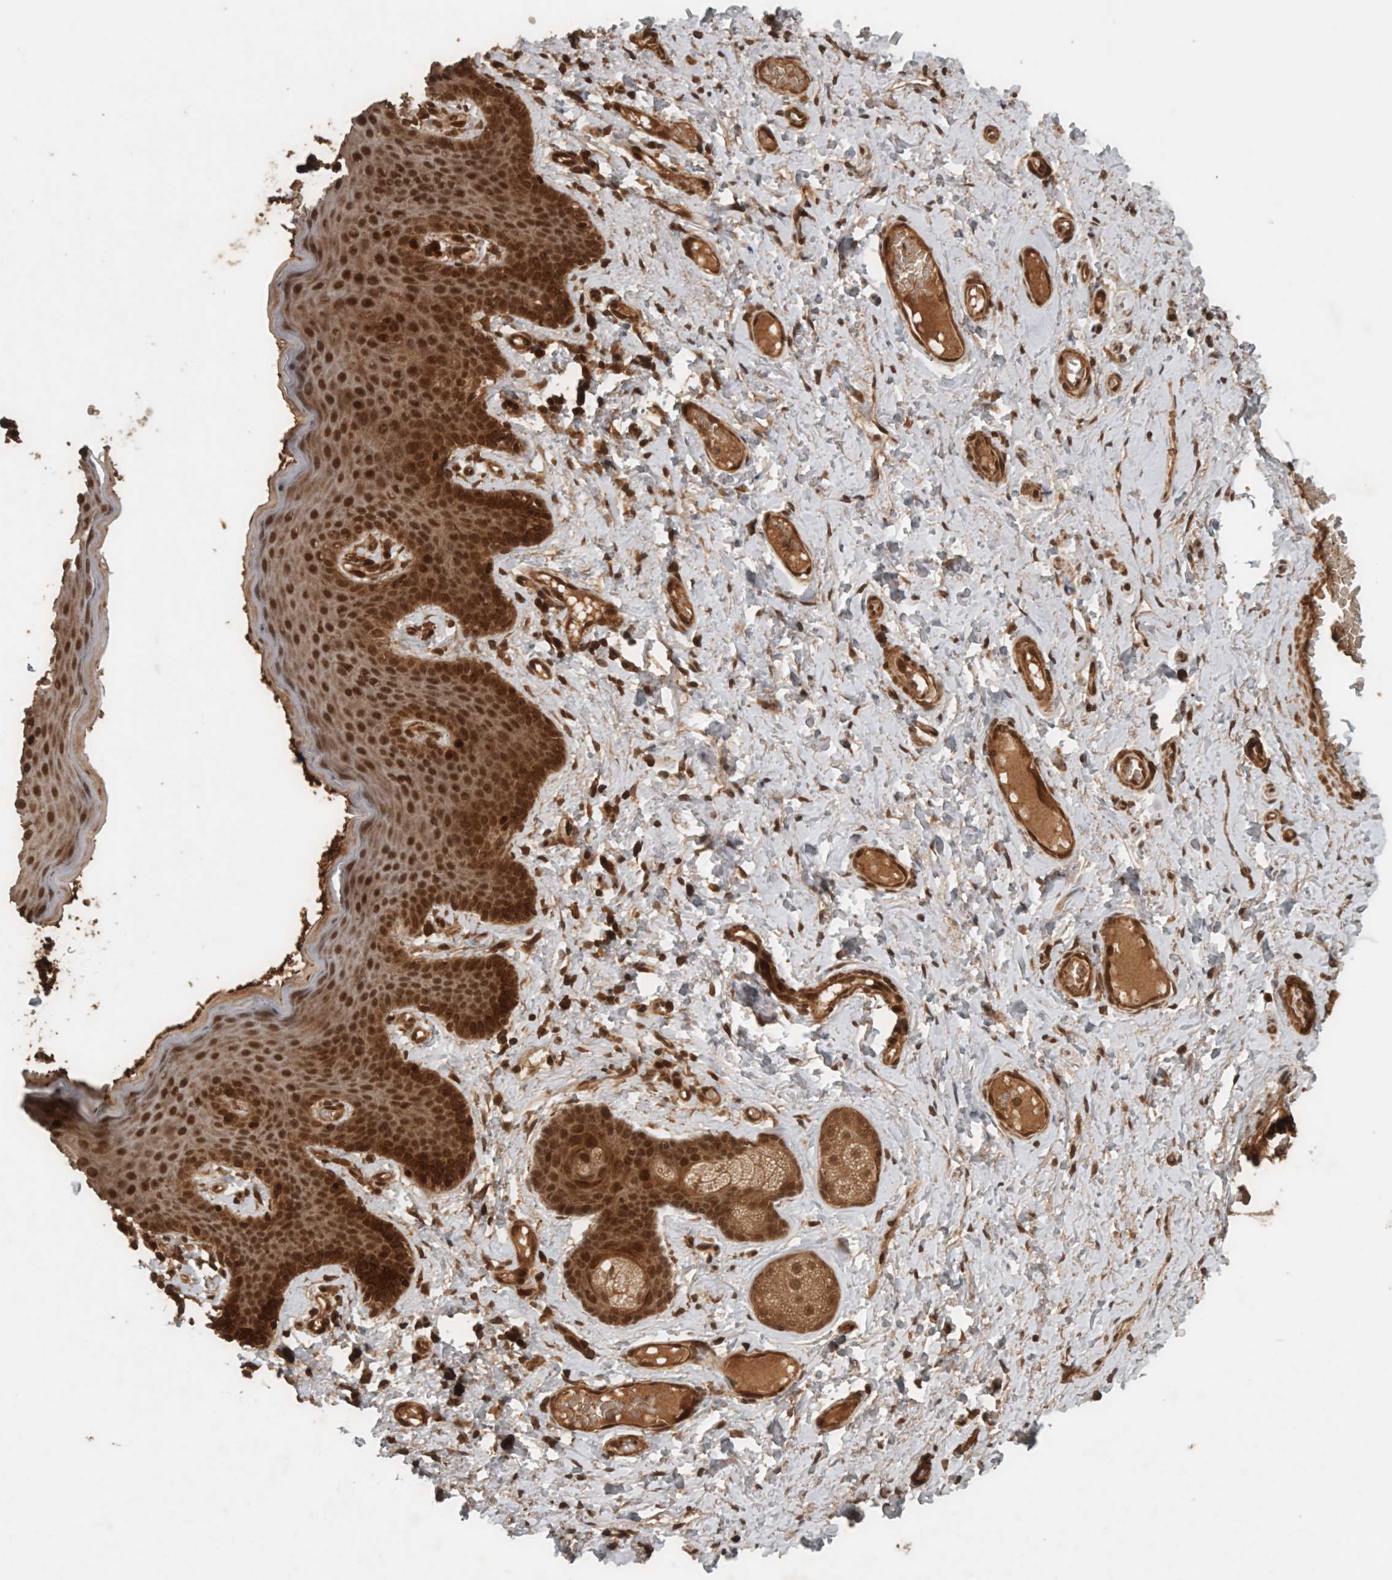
{"staining": {"intensity": "strong", "quantity": ">75%", "location": "cytoplasmic/membranous,nuclear"}, "tissue": "skin", "cell_type": "Epidermal cells", "image_type": "normal", "snomed": [{"axis": "morphology", "description": "Normal tissue, NOS"}, {"axis": "topography", "description": "Vulva"}], "caption": "Protein staining of benign skin displays strong cytoplasmic/membranous,nuclear staining in approximately >75% of epidermal cells. (IHC, brightfield microscopy, high magnification).", "gene": "CNTROB", "patient": {"sex": "female", "age": 66}}